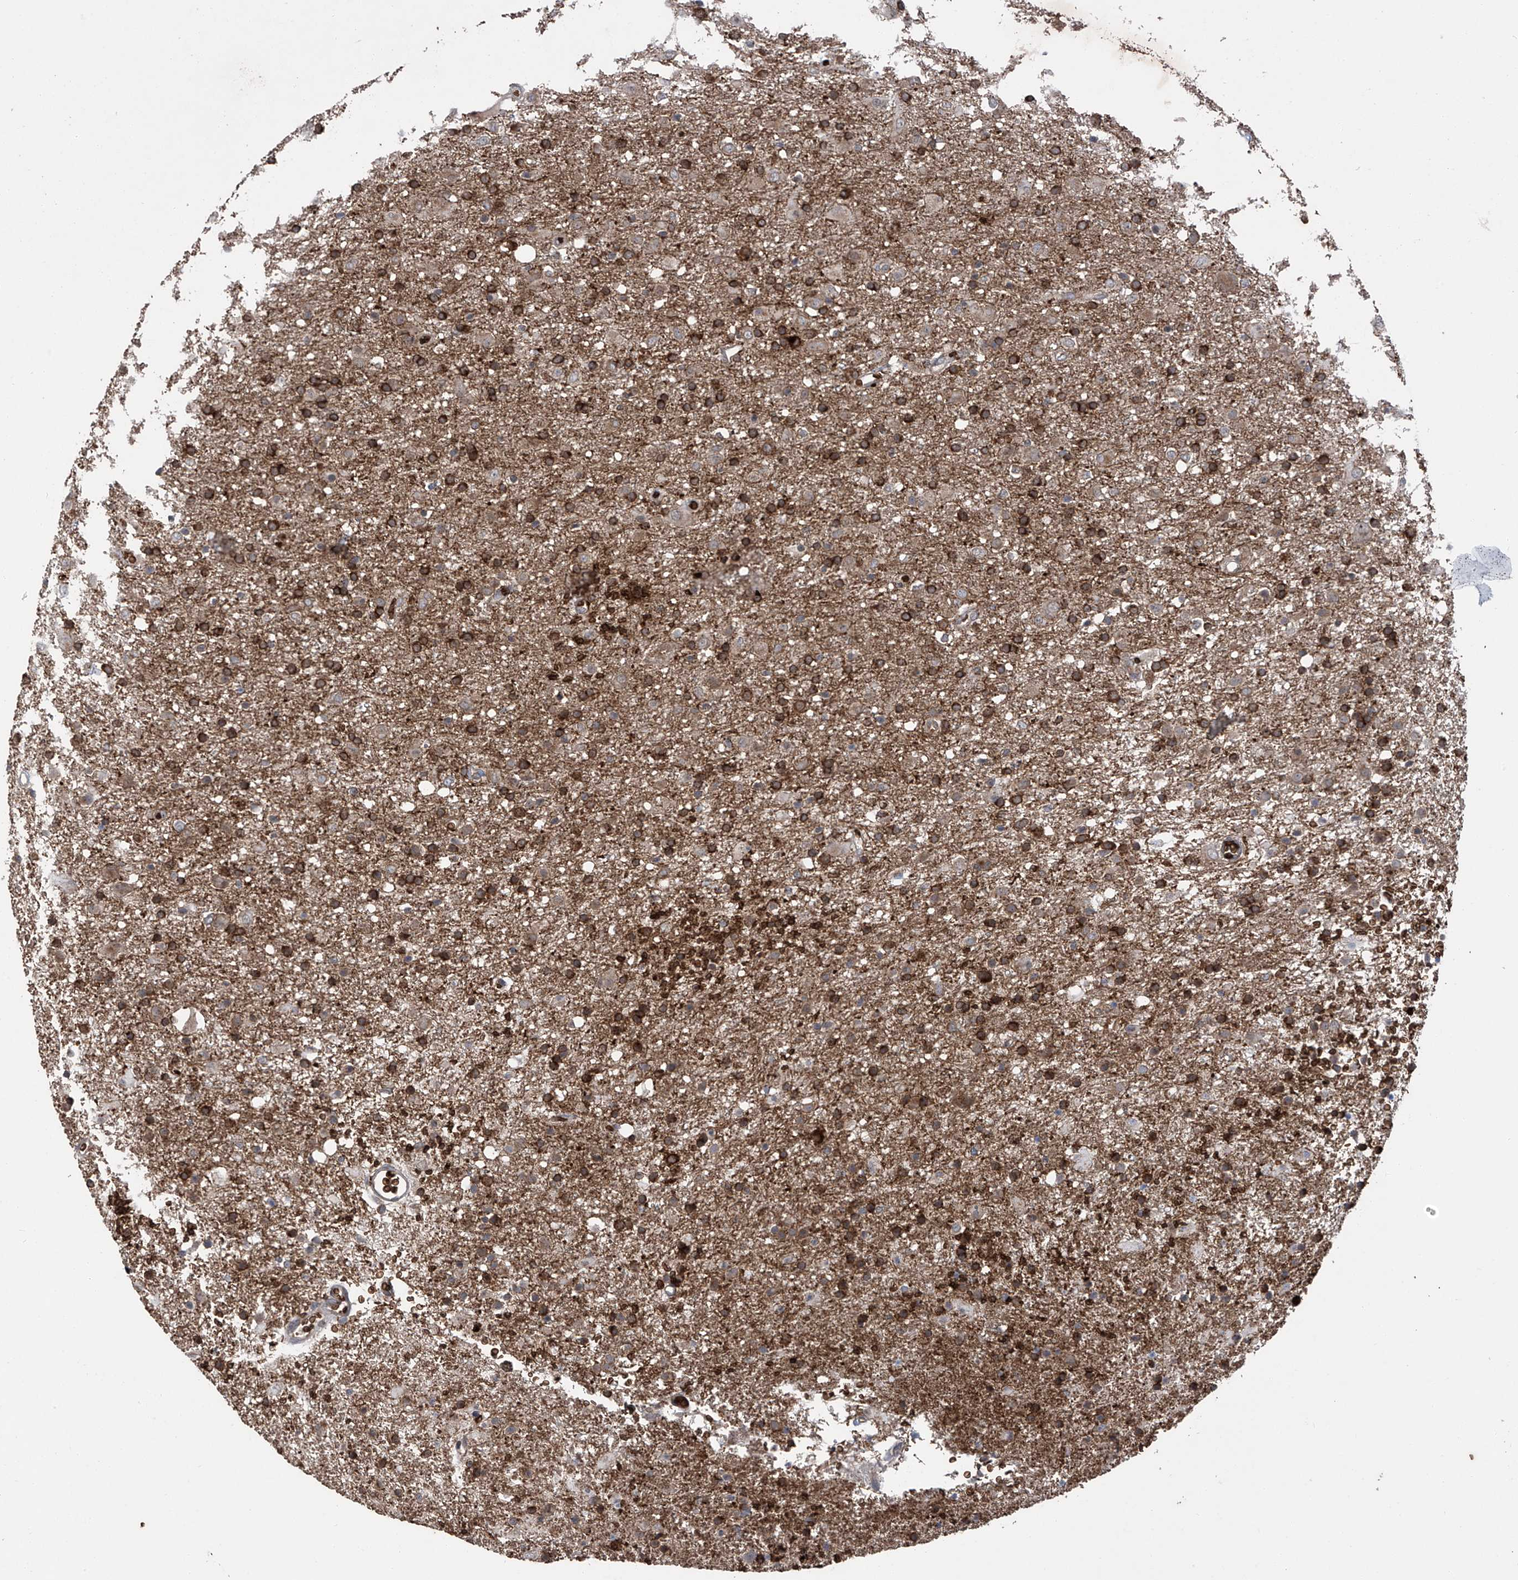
{"staining": {"intensity": "weak", "quantity": ">75%", "location": "cytoplasmic/membranous"}, "tissue": "glioma", "cell_type": "Tumor cells", "image_type": "cancer", "snomed": [{"axis": "morphology", "description": "Glioma, malignant, Low grade"}, {"axis": "topography", "description": "Brain"}], "caption": "Malignant glioma (low-grade) stained with a protein marker reveals weak staining in tumor cells.", "gene": "ZDHHC9", "patient": {"sex": "male", "age": 65}}